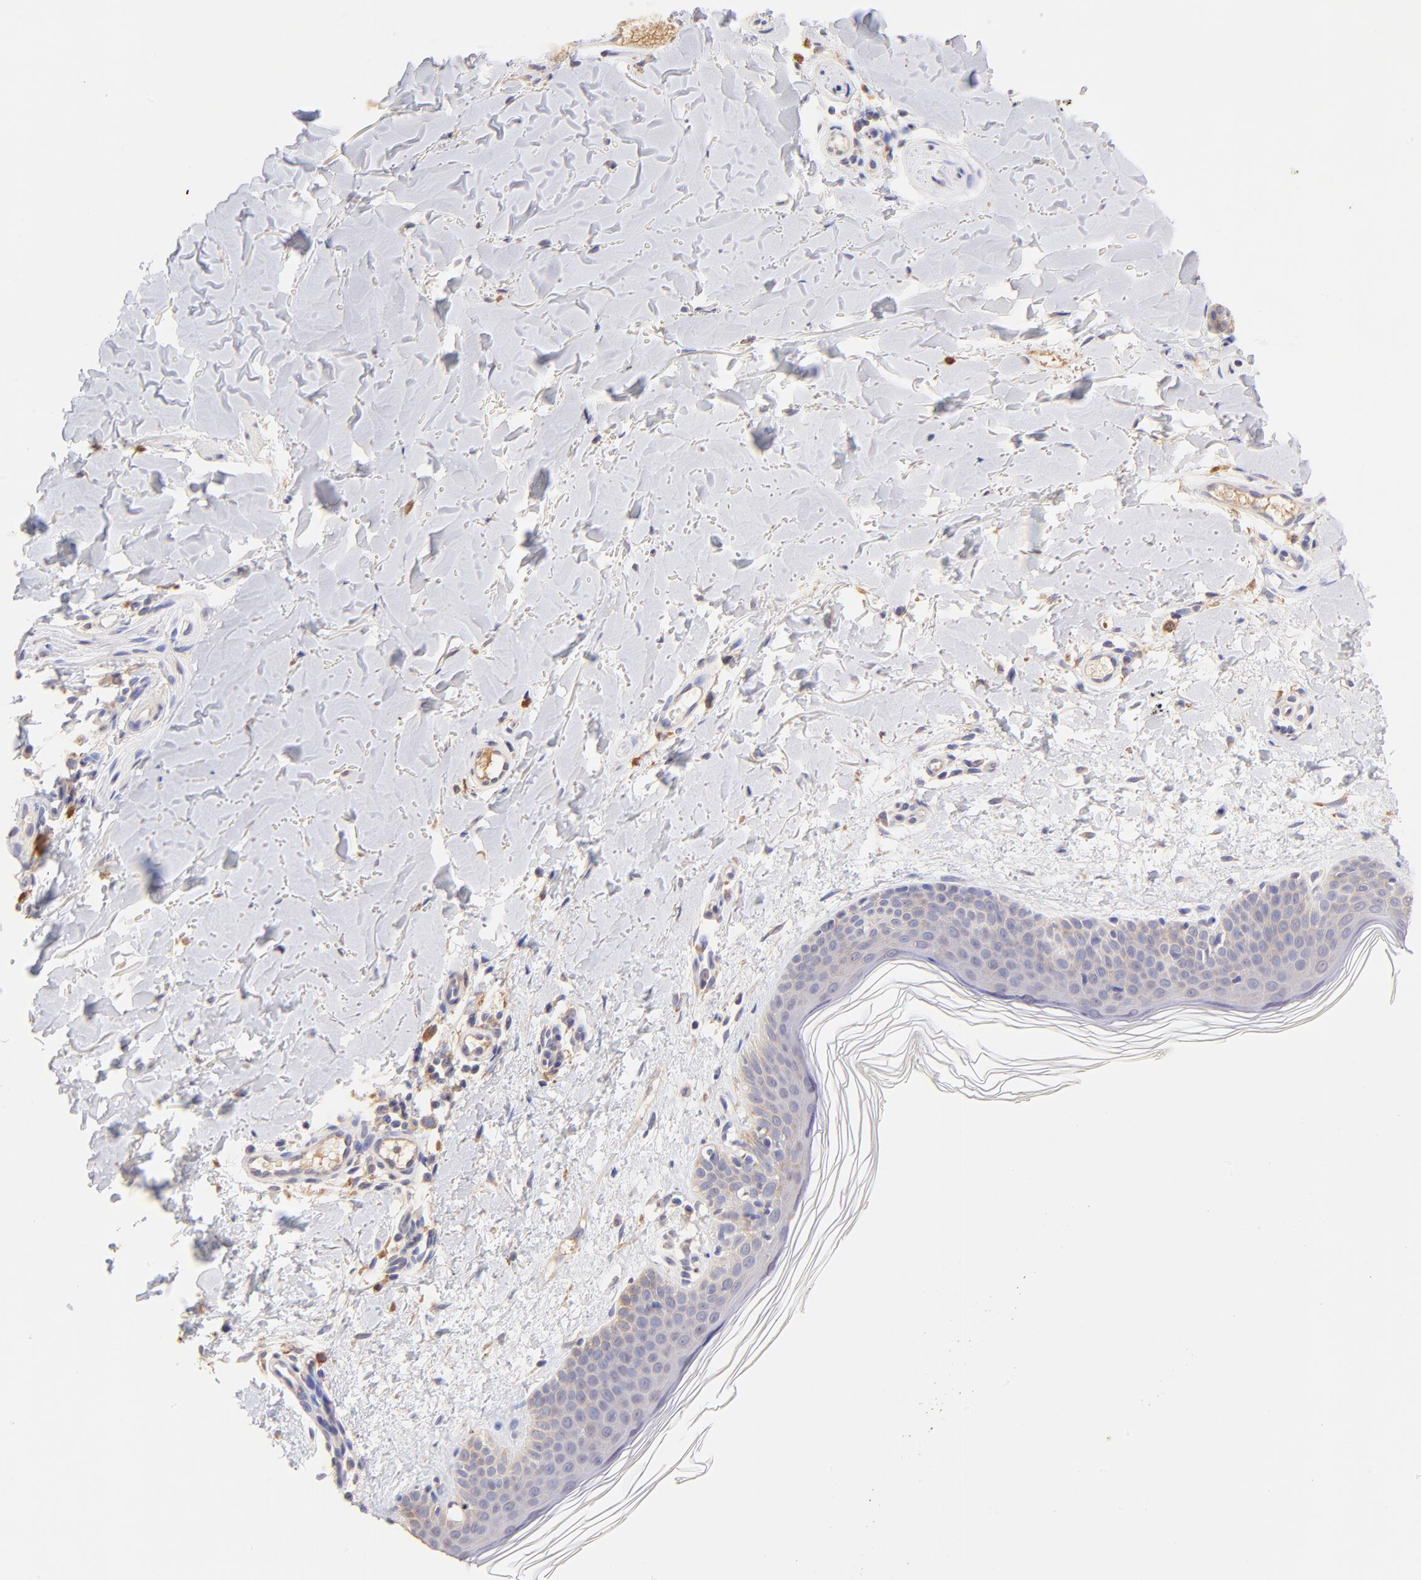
{"staining": {"intensity": "weak", "quantity": ">75%", "location": "cytoplasmic/membranous"}, "tissue": "skin", "cell_type": "Fibroblasts", "image_type": "normal", "snomed": [{"axis": "morphology", "description": "Normal tissue, NOS"}, {"axis": "topography", "description": "Skin"}], "caption": "Immunohistochemical staining of benign human skin exhibits weak cytoplasmic/membranous protein staining in about >75% of fibroblasts. The protein of interest is stained brown, and the nuclei are stained in blue (DAB (3,3'-diaminobenzidine) IHC with brightfield microscopy, high magnification).", "gene": "RPL11", "patient": {"sex": "female", "age": 56}}